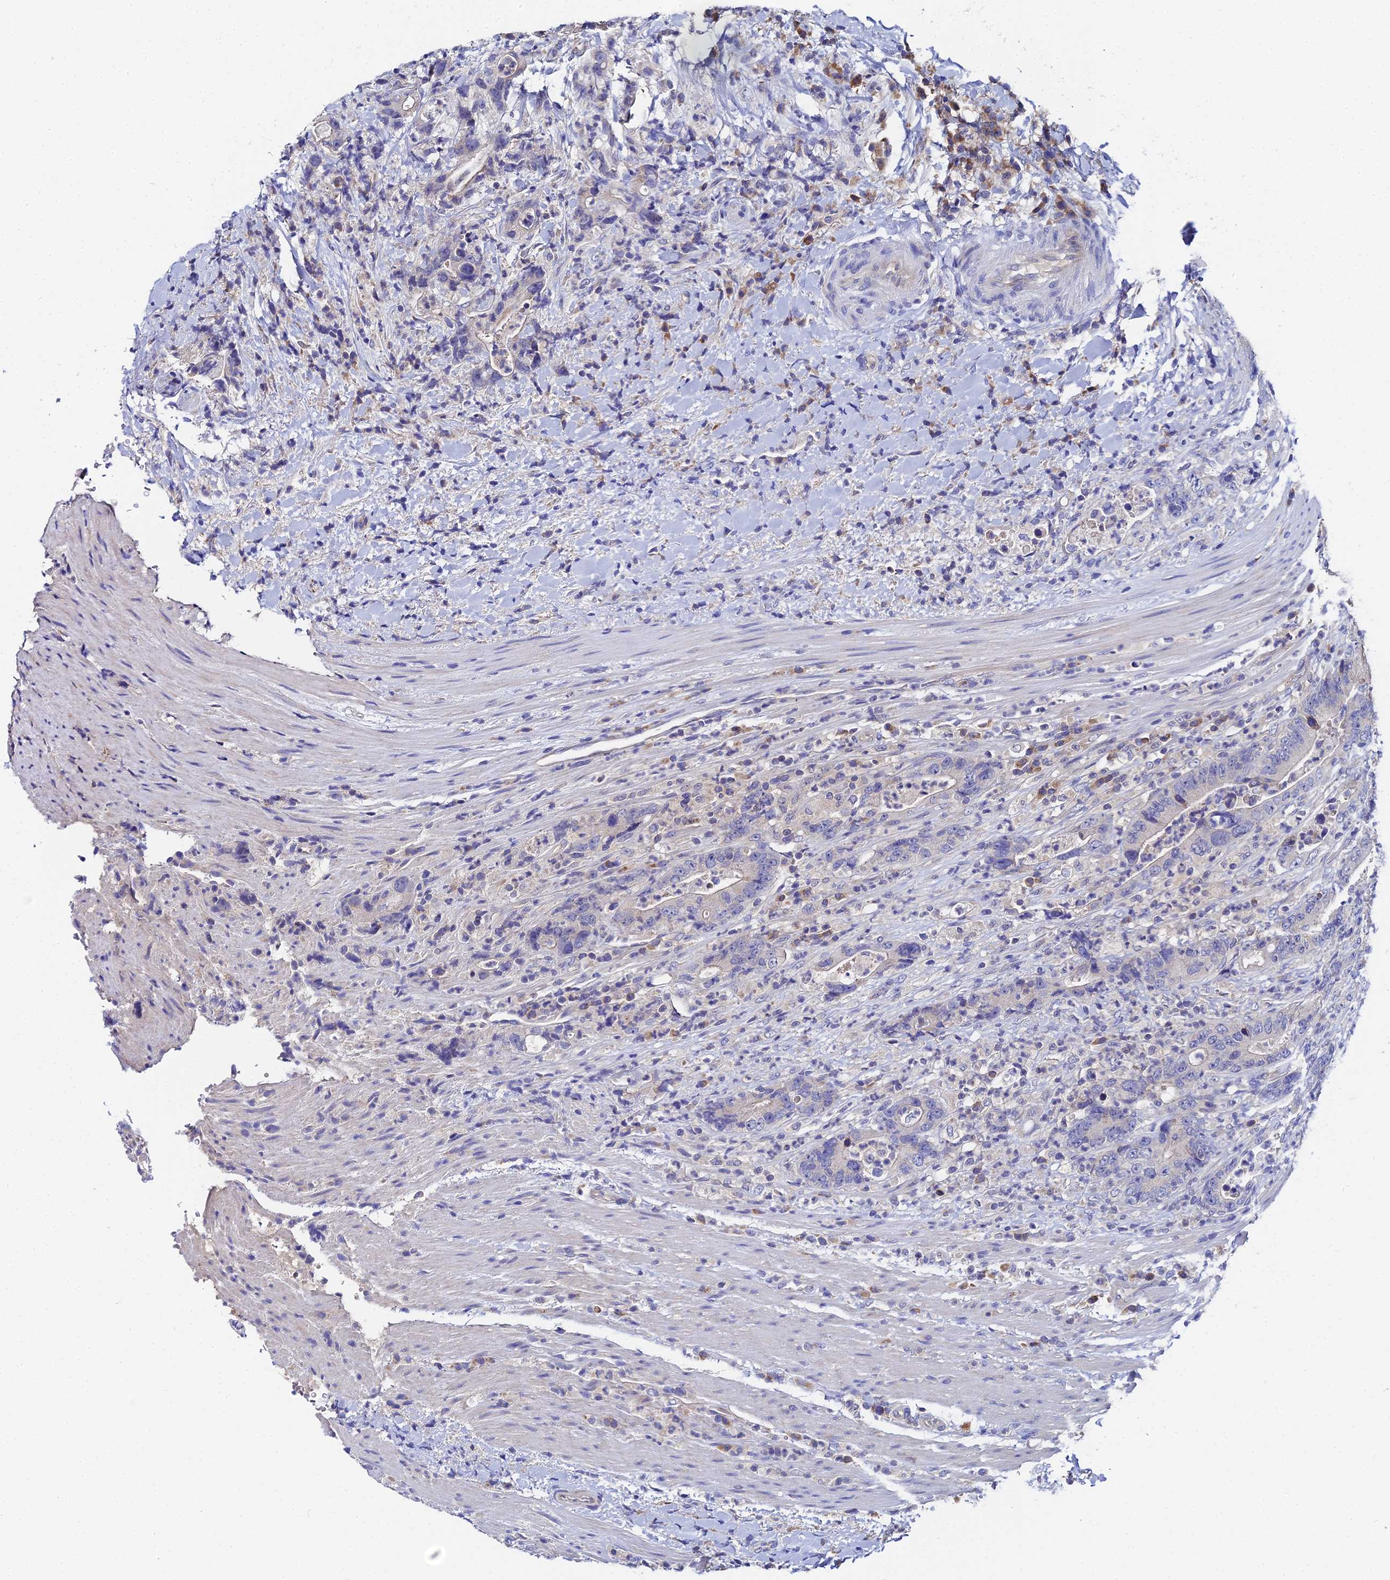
{"staining": {"intensity": "negative", "quantity": "none", "location": "none"}, "tissue": "colorectal cancer", "cell_type": "Tumor cells", "image_type": "cancer", "snomed": [{"axis": "morphology", "description": "Adenocarcinoma, NOS"}, {"axis": "topography", "description": "Colon"}], "caption": "The micrograph shows no staining of tumor cells in colorectal cancer (adenocarcinoma).", "gene": "UBE2L3", "patient": {"sex": "female", "age": 75}}